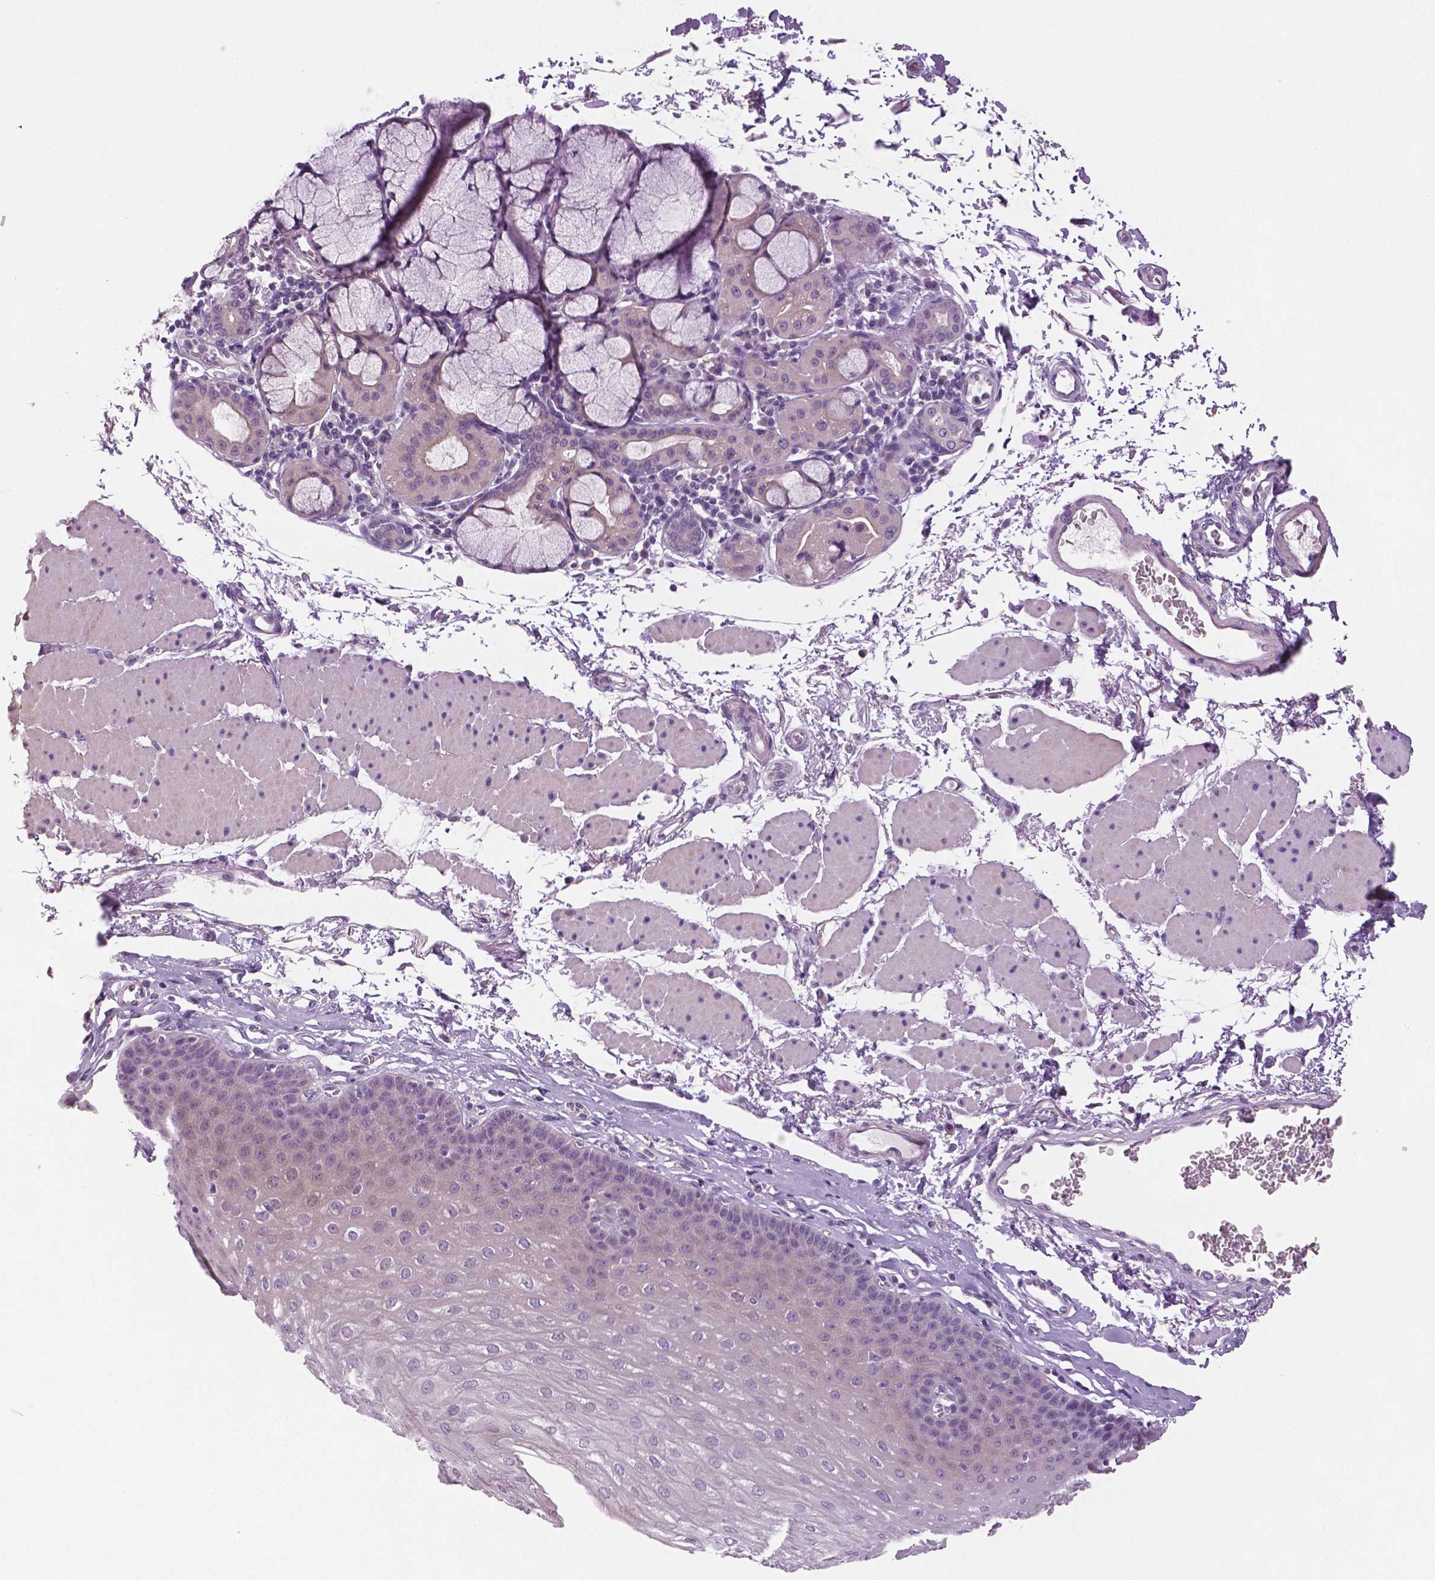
{"staining": {"intensity": "negative", "quantity": "none", "location": "none"}, "tissue": "esophagus", "cell_type": "Squamous epithelial cells", "image_type": "normal", "snomed": [{"axis": "morphology", "description": "Normal tissue, NOS"}, {"axis": "topography", "description": "Esophagus"}], "caption": "Histopathology image shows no protein staining in squamous epithelial cells of normal esophagus.", "gene": "DNAH12", "patient": {"sex": "female", "age": 81}}